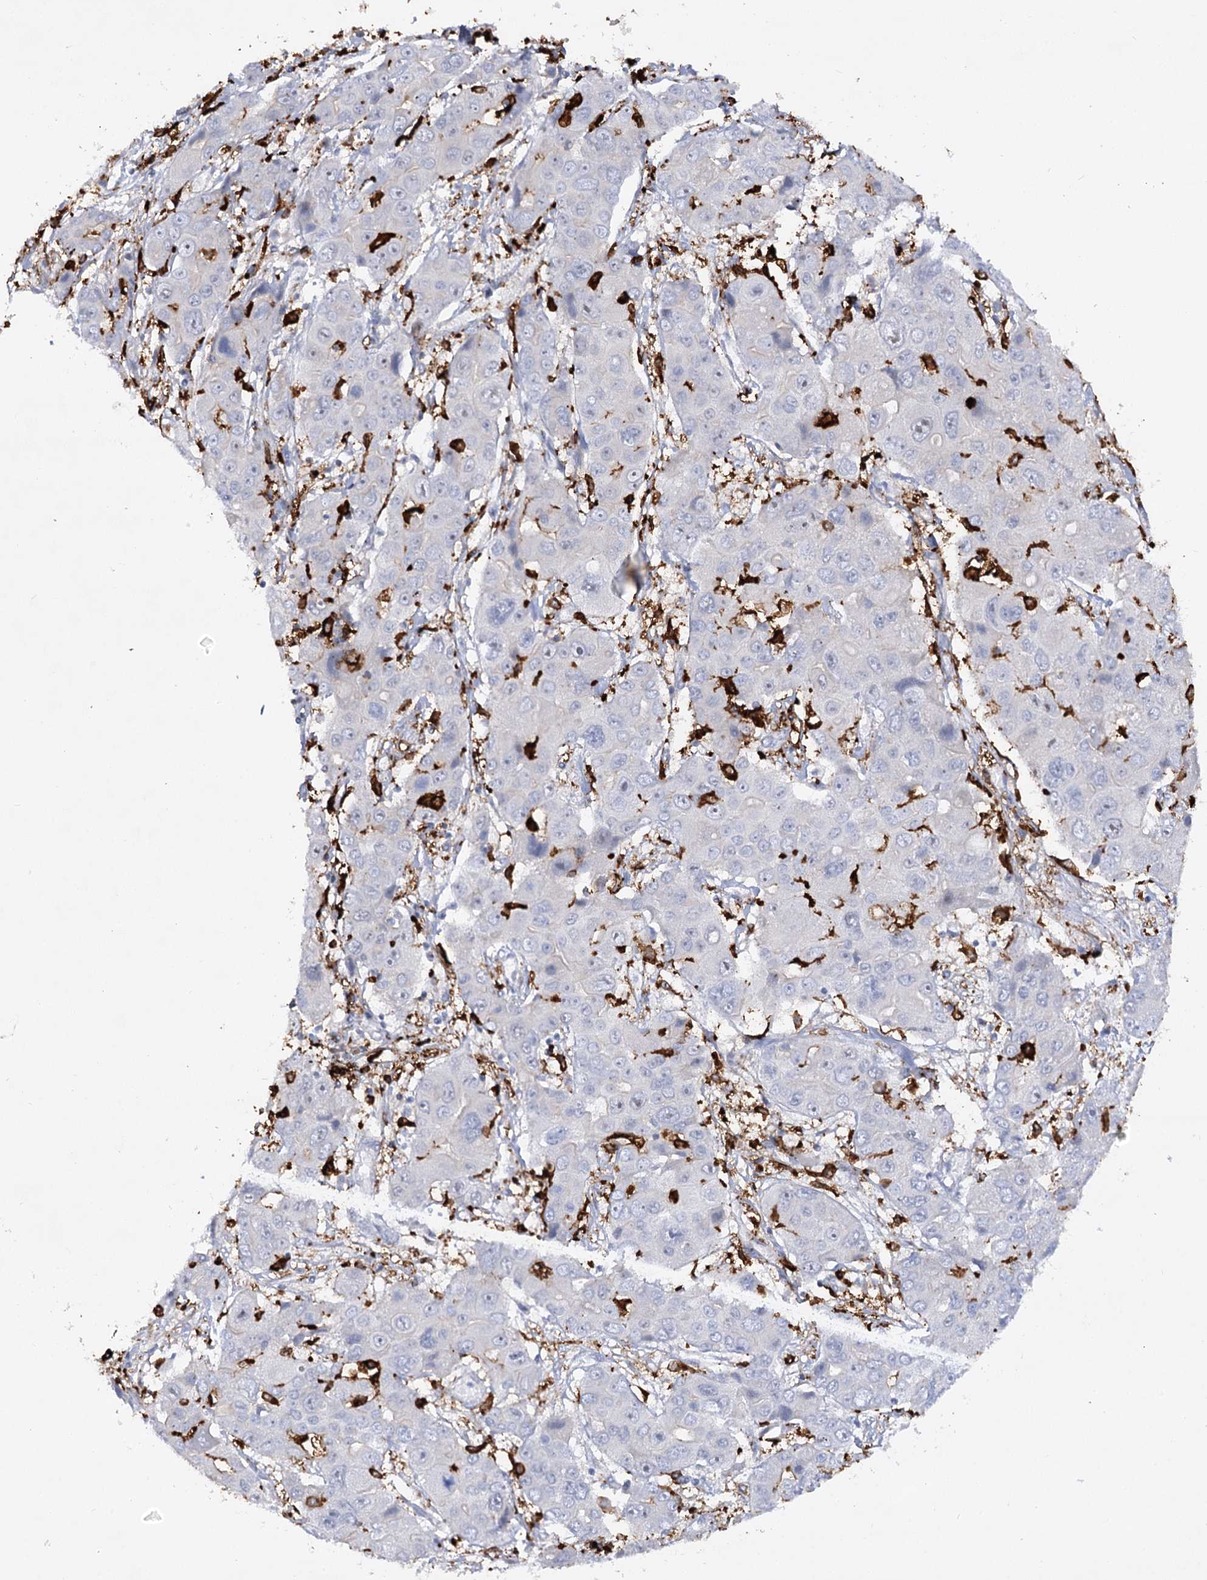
{"staining": {"intensity": "negative", "quantity": "none", "location": "none"}, "tissue": "liver cancer", "cell_type": "Tumor cells", "image_type": "cancer", "snomed": [{"axis": "morphology", "description": "Cholangiocarcinoma"}, {"axis": "topography", "description": "Liver"}], "caption": "The histopathology image demonstrates no significant staining in tumor cells of liver cancer (cholangiocarcinoma). (DAB (3,3'-diaminobenzidine) immunohistochemistry, high magnification).", "gene": "PIWIL4", "patient": {"sex": "male", "age": 67}}